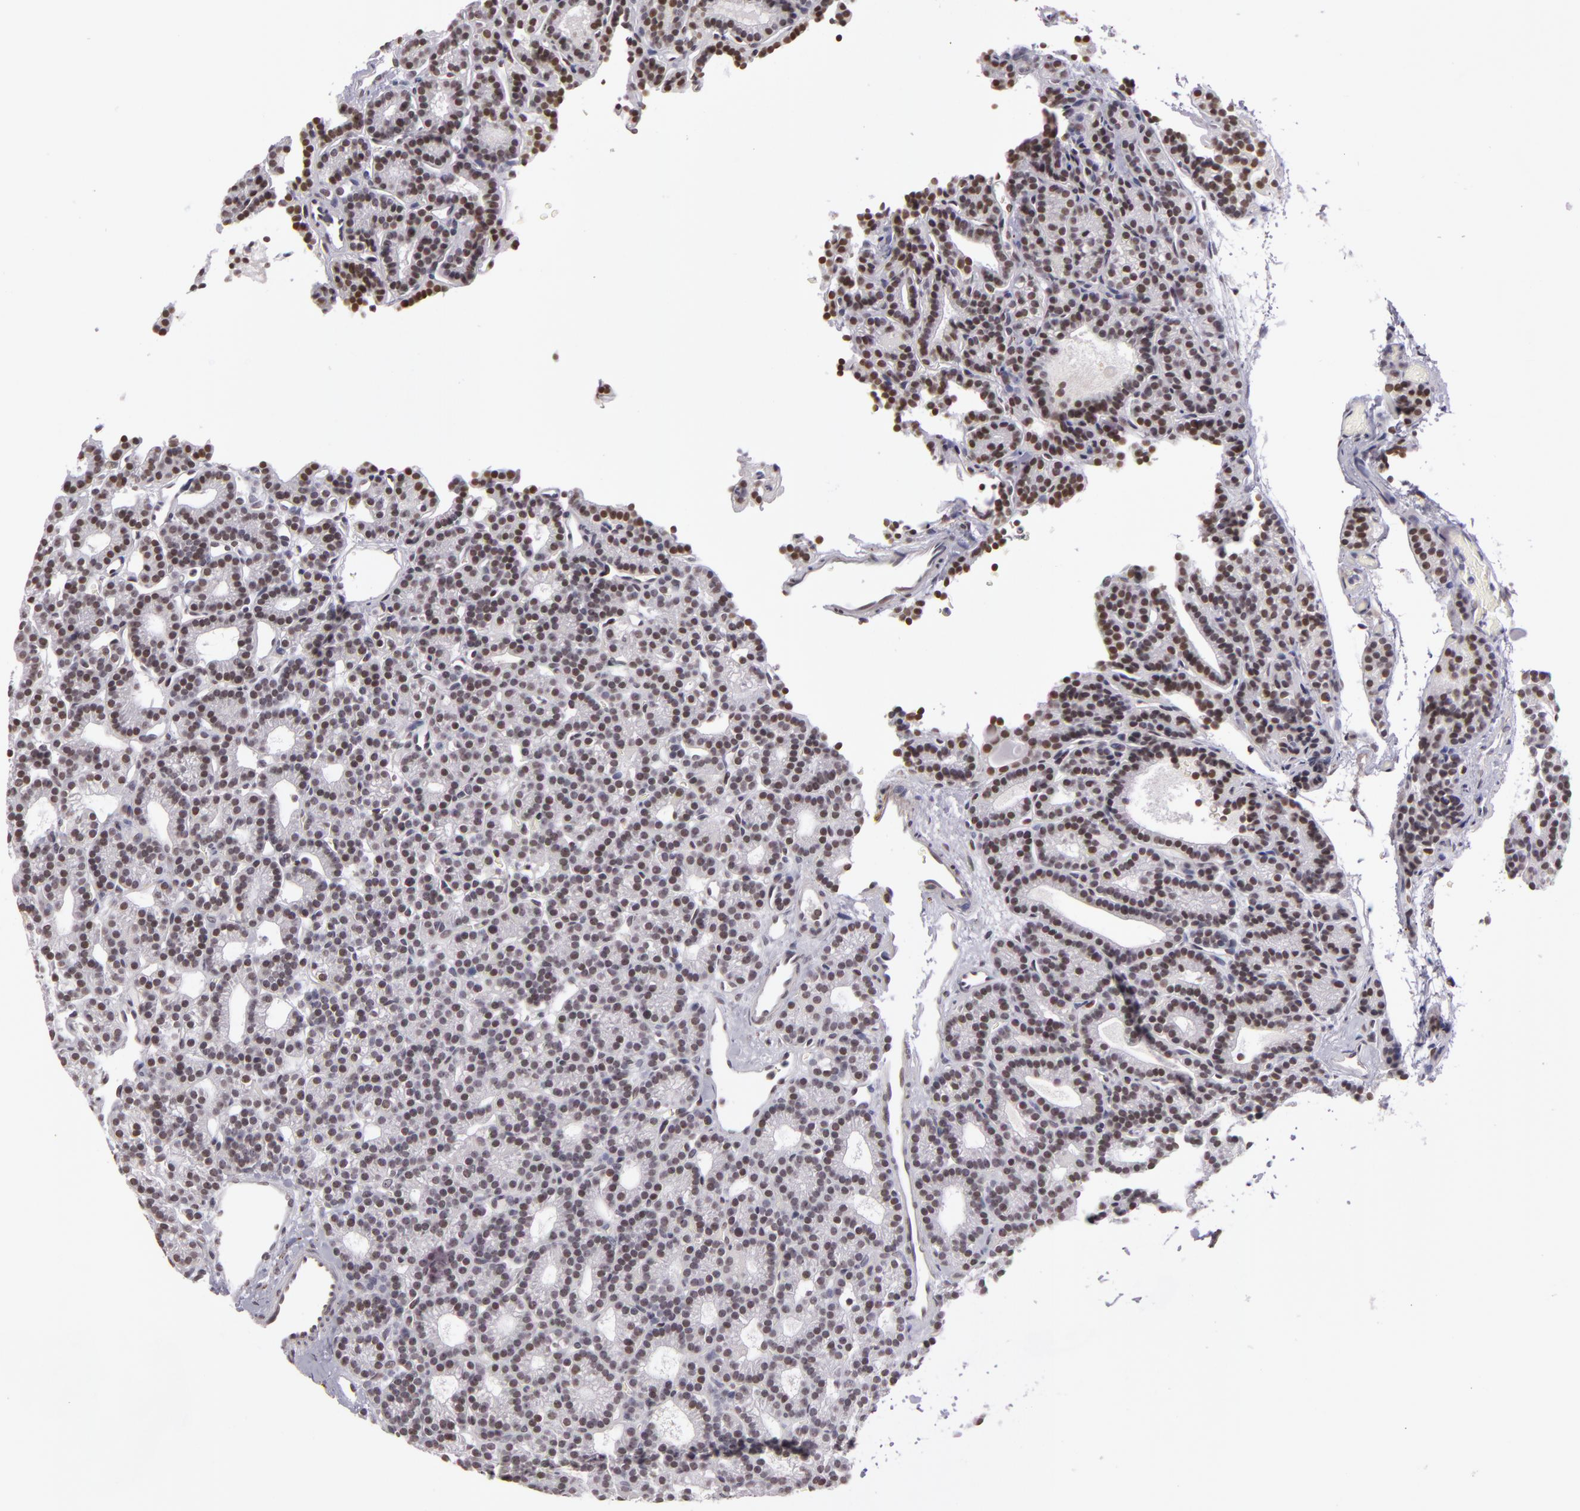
{"staining": {"intensity": "negative", "quantity": "none", "location": "none"}, "tissue": "parathyroid gland", "cell_type": "Glandular cells", "image_type": "normal", "snomed": [{"axis": "morphology", "description": "Normal tissue, NOS"}, {"axis": "topography", "description": "Parathyroid gland"}], "caption": "Immunohistochemistry (IHC) micrograph of normal human parathyroid gland stained for a protein (brown), which displays no positivity in glandular cells. The staining was performed using DAB (3,3'-diaminobenzidine) to visualize the protein expression in brown, while the nuclei were stained in blue with hematoxylin (Magnification: 20x).", "gene": "RRP7A", "patient": {"sex": "male", "age": 85}}